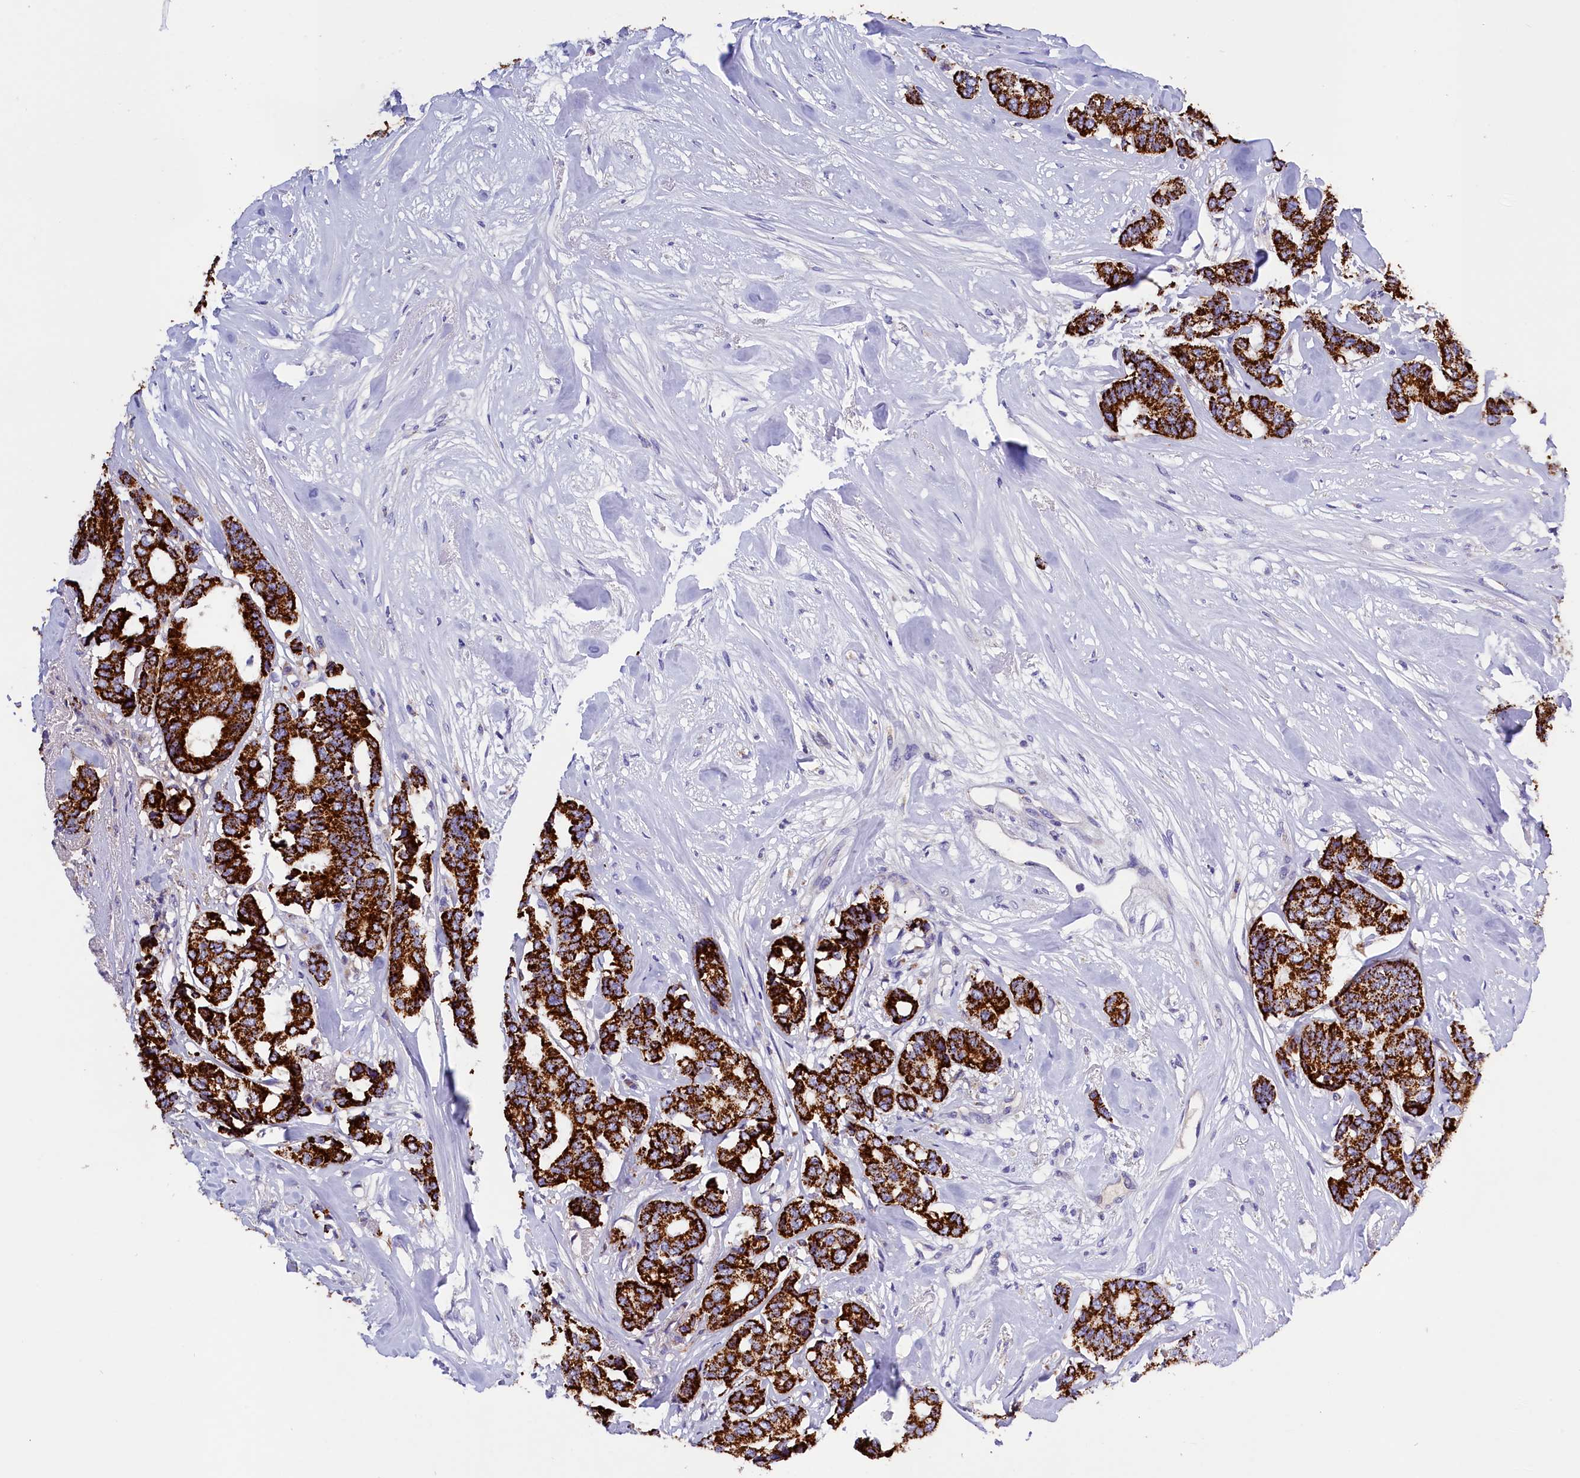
{"staining": {"intensity": "strong", "quantity": ">75%", "location": "cytoplasmic/membranous"}, "tissue": "breast cancer", "cell_type": "Tumor cells", "image_type": "cancer", "snomed": [{"axis": "morphology", "description": "Duct carcinoma"}, {"axis": "topography", "description": "Breast"}], "caption": "High-power microscopy captured an immunohistochemistry image of intraductal carcinoma (breast), revealing strong cytoplasmic/membranous staining in about >75% of tumor cells.", "gene": "ABAT", "patient": {"sex": "female", "age": 87}}